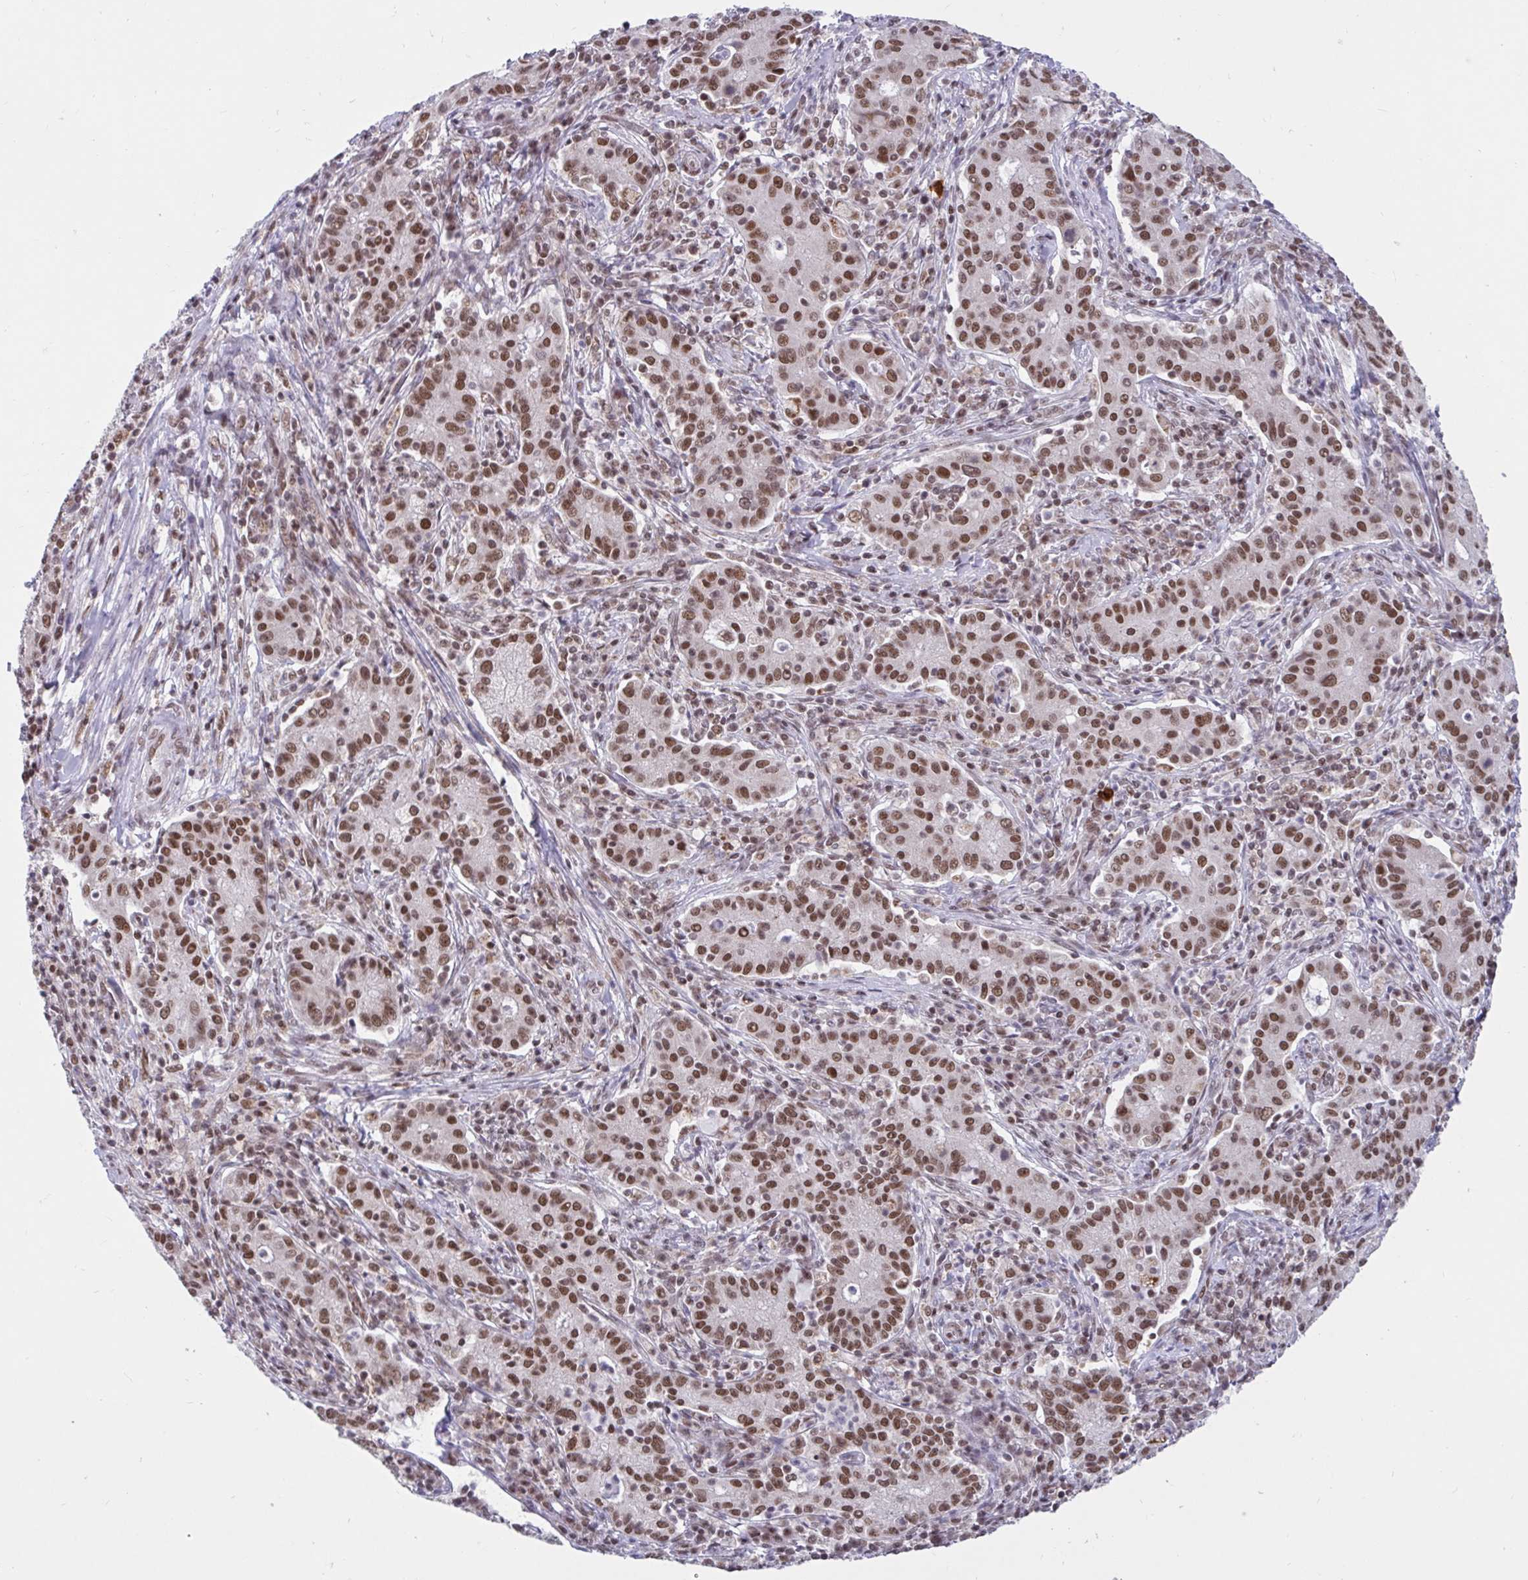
{"staining": {"intensity": "moderate", "quantity": ">75%", "location": "nuclear"}, "tissue": "cervical cancer", "cell_type": "Tumor cells", "image_type": "cancer", "snomed": [{"axis": "morphology", "description": "Normal tissue, NOS"}, {"axis": "morphology", "description": "Adenocarcinoma, NOS"}, {"axis": "topography", "description": "Cervix"}], "caption": "A photomicrograph of cervical cancer stained for a protein demonstrates moderate nuclear brown staining in tumor cells.", "gene": "PHF10", "patient": {"sex": "female", "age": 44}}